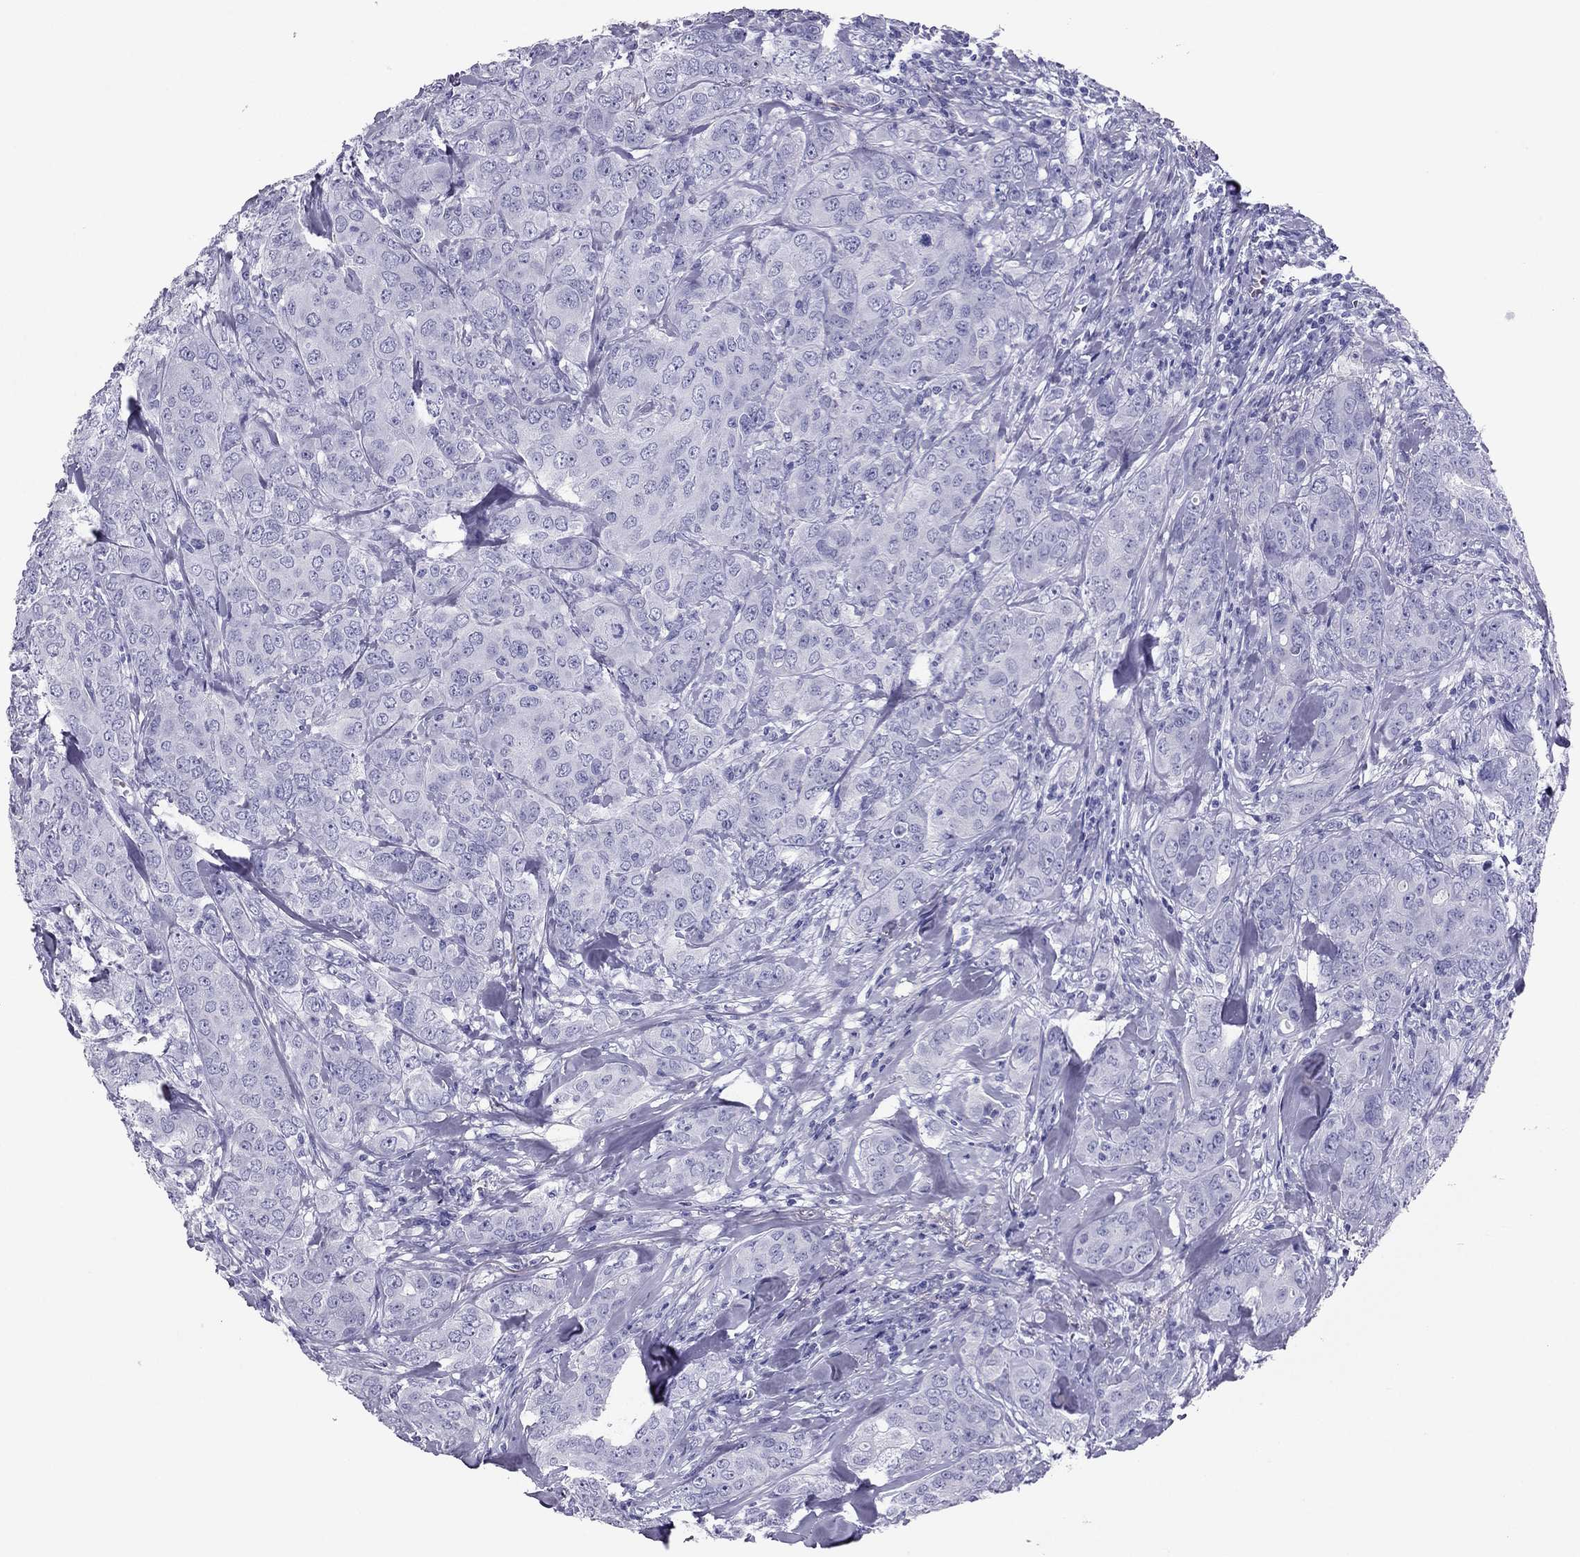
{"staining": {"intensity": "negative", "quantity": "none", "location": "none"}, "tissue": "breast cancer", "cell_type": "Tumor cells", "image_type": "cancer", "snomed": [{"axis": "morphology", "description": "Duct carcinoma"}, {"axis": "topography", "description": "Breast"}], "caption": "IHC histopathology image of neoplastic tissue: breast infiltrating ductal carcinoma stained with DAB (3,3'-diaminobenzidine) reveals no significant protein positivity in tumor cells.", "gene": "PDE6A", "patient": {"sex": "female", "age": 43}}